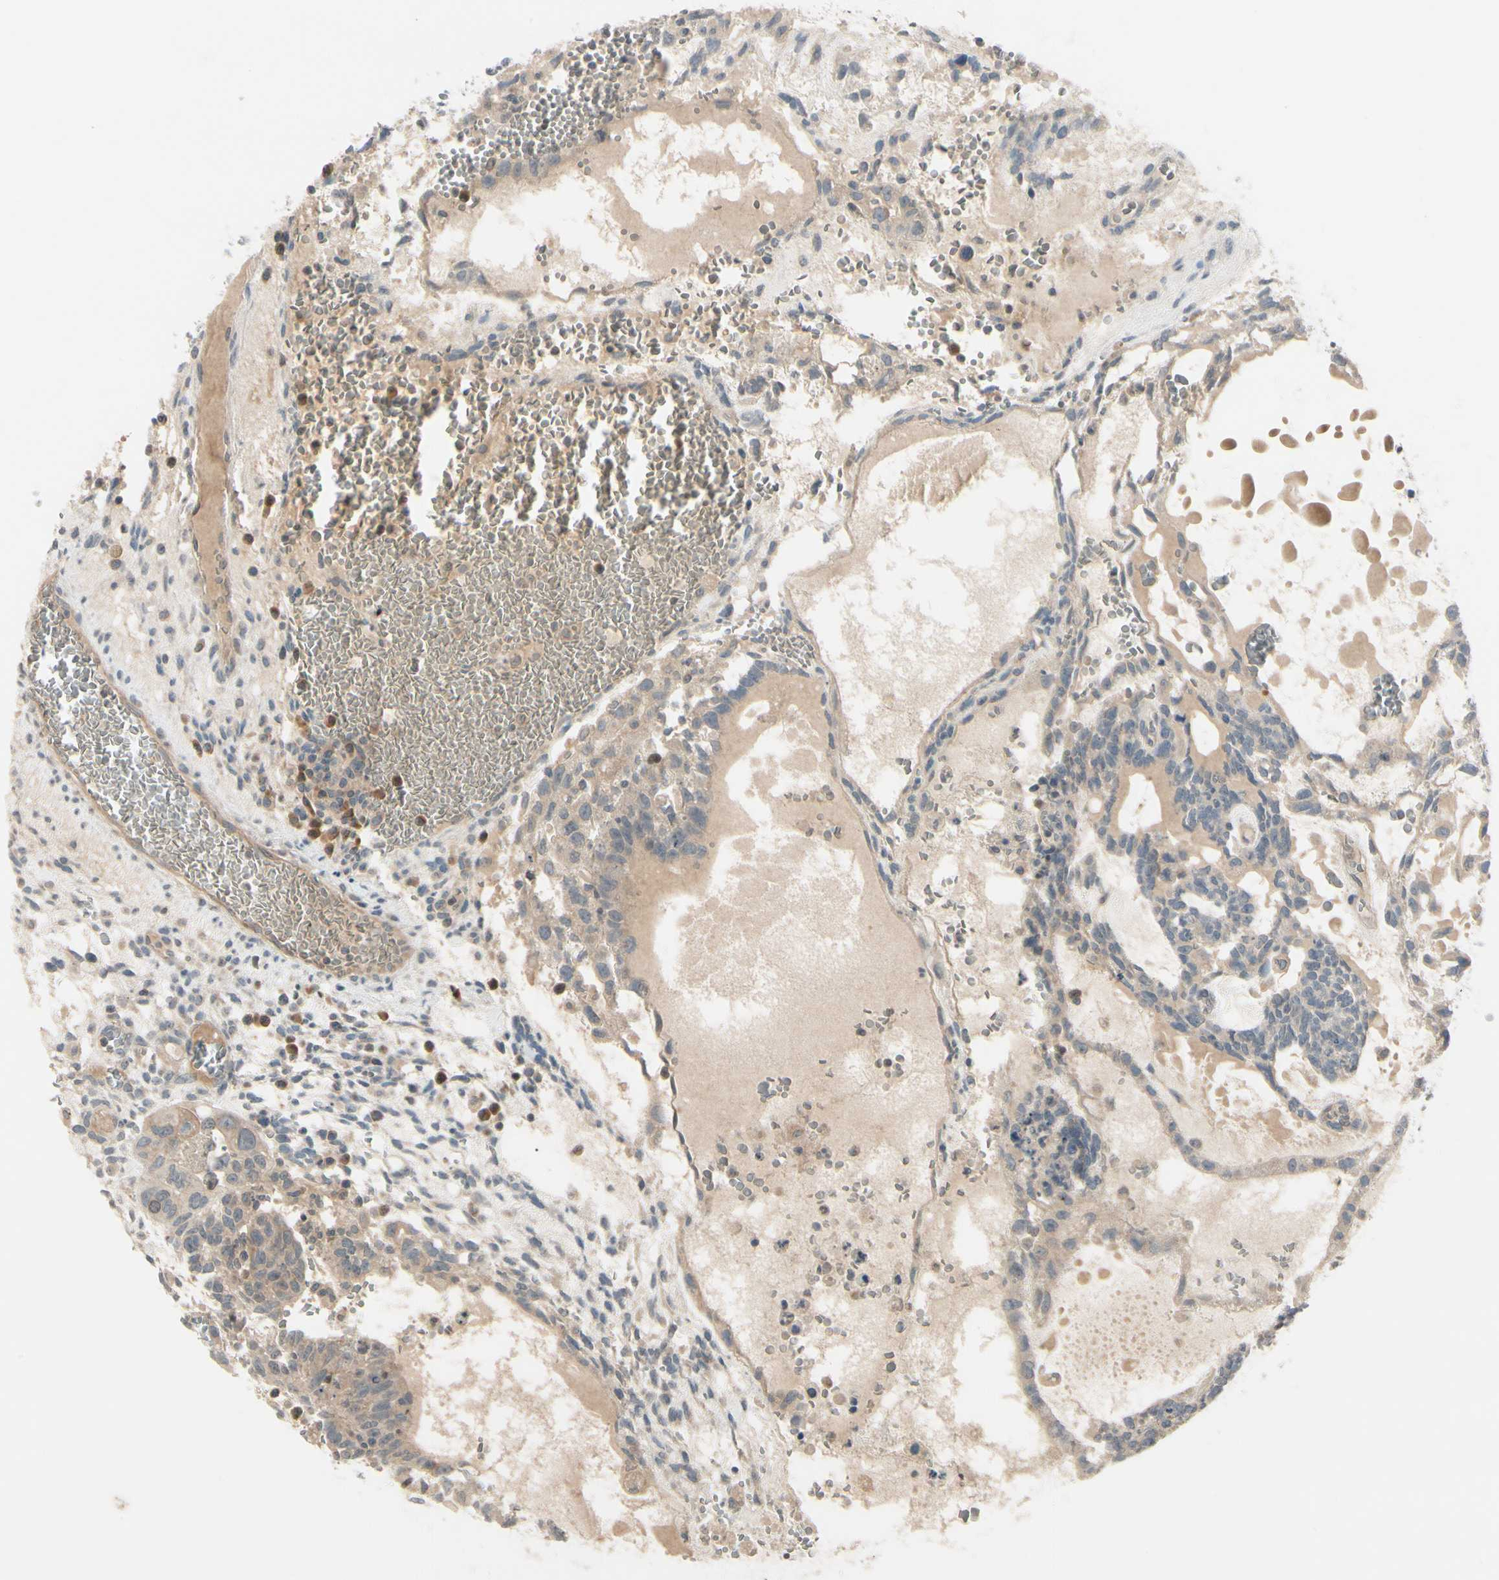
{"staining": {"intensity": "weak", "quantity": ">75%", "location": "cytoplasmic/membranous"}, "tissue": "testis cancer", "cell_type": "Tumor cells", "image_type": "cancer", "snomed": [{"axis": "morphology", "description": "Seminoma, NOS"}, {"axis": "morphology", "description": "Carcinoma, Embryonal, NOS"}, {"axis": "topography", "description": "Testis"}], "caption": "Human testis cancer (embryonal carcinoma) stained with a brown dye demonstrates weak cytoplasmic/membranous positive expression in about >75% of tumor cells.", "gene": "FGF10", "patient": {"sex": "male", "age": 52}}